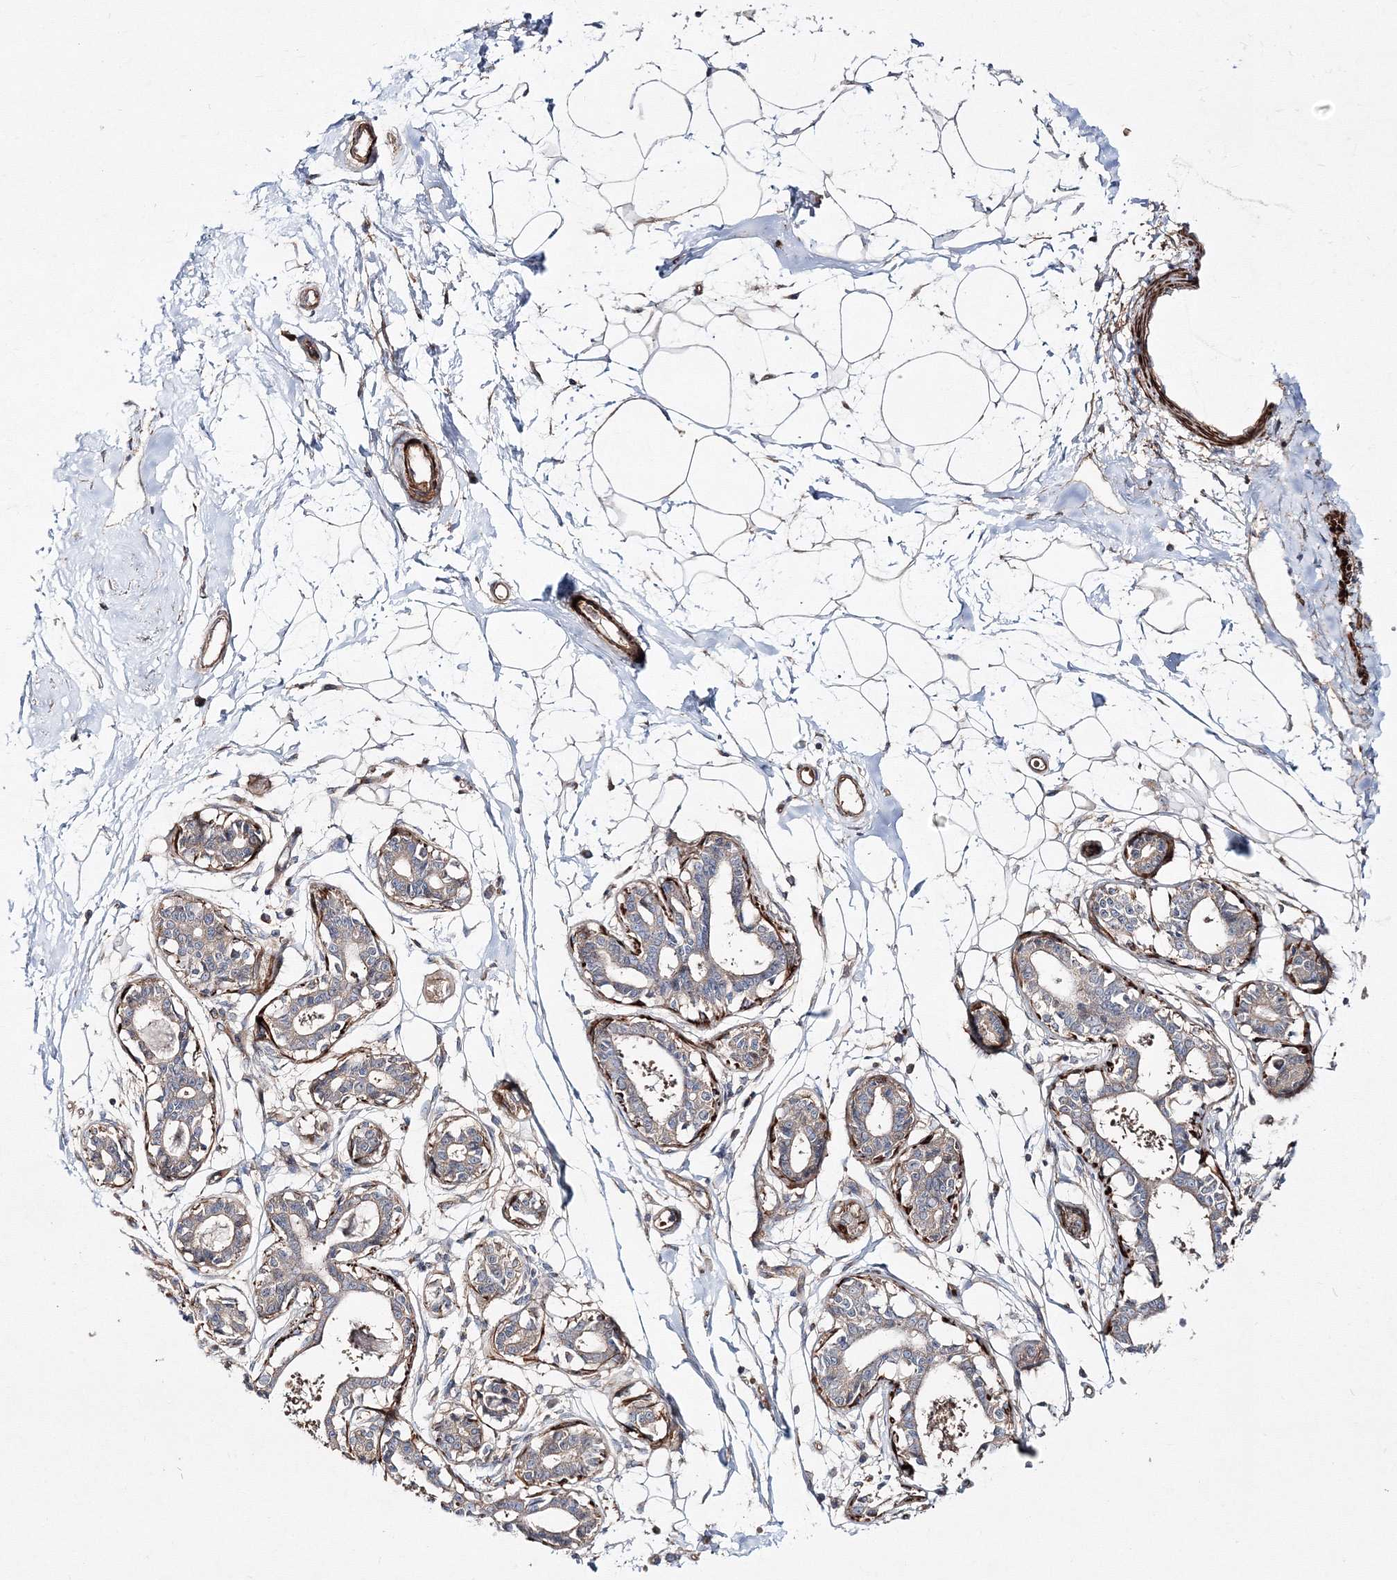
{"staining": {"intensity": "negative", "quantity": "none", "location": "none"}, "tissue": "breast", "cell_type": "Adipocytes", "image_type": "normal", "snomed": [{"axis": "morphology", "description": "Normal tissue, NOS"}, {"axis": "topography", "description": "Breast"}], "caption": "Immunohistochemistry histopathology image of unremarkable breast: human breast stained with DAB demonstrates no significant protein expression in adipocytes.", "gene": "ZSWIM6", "patient": {"sex": "female", "age": 45}}